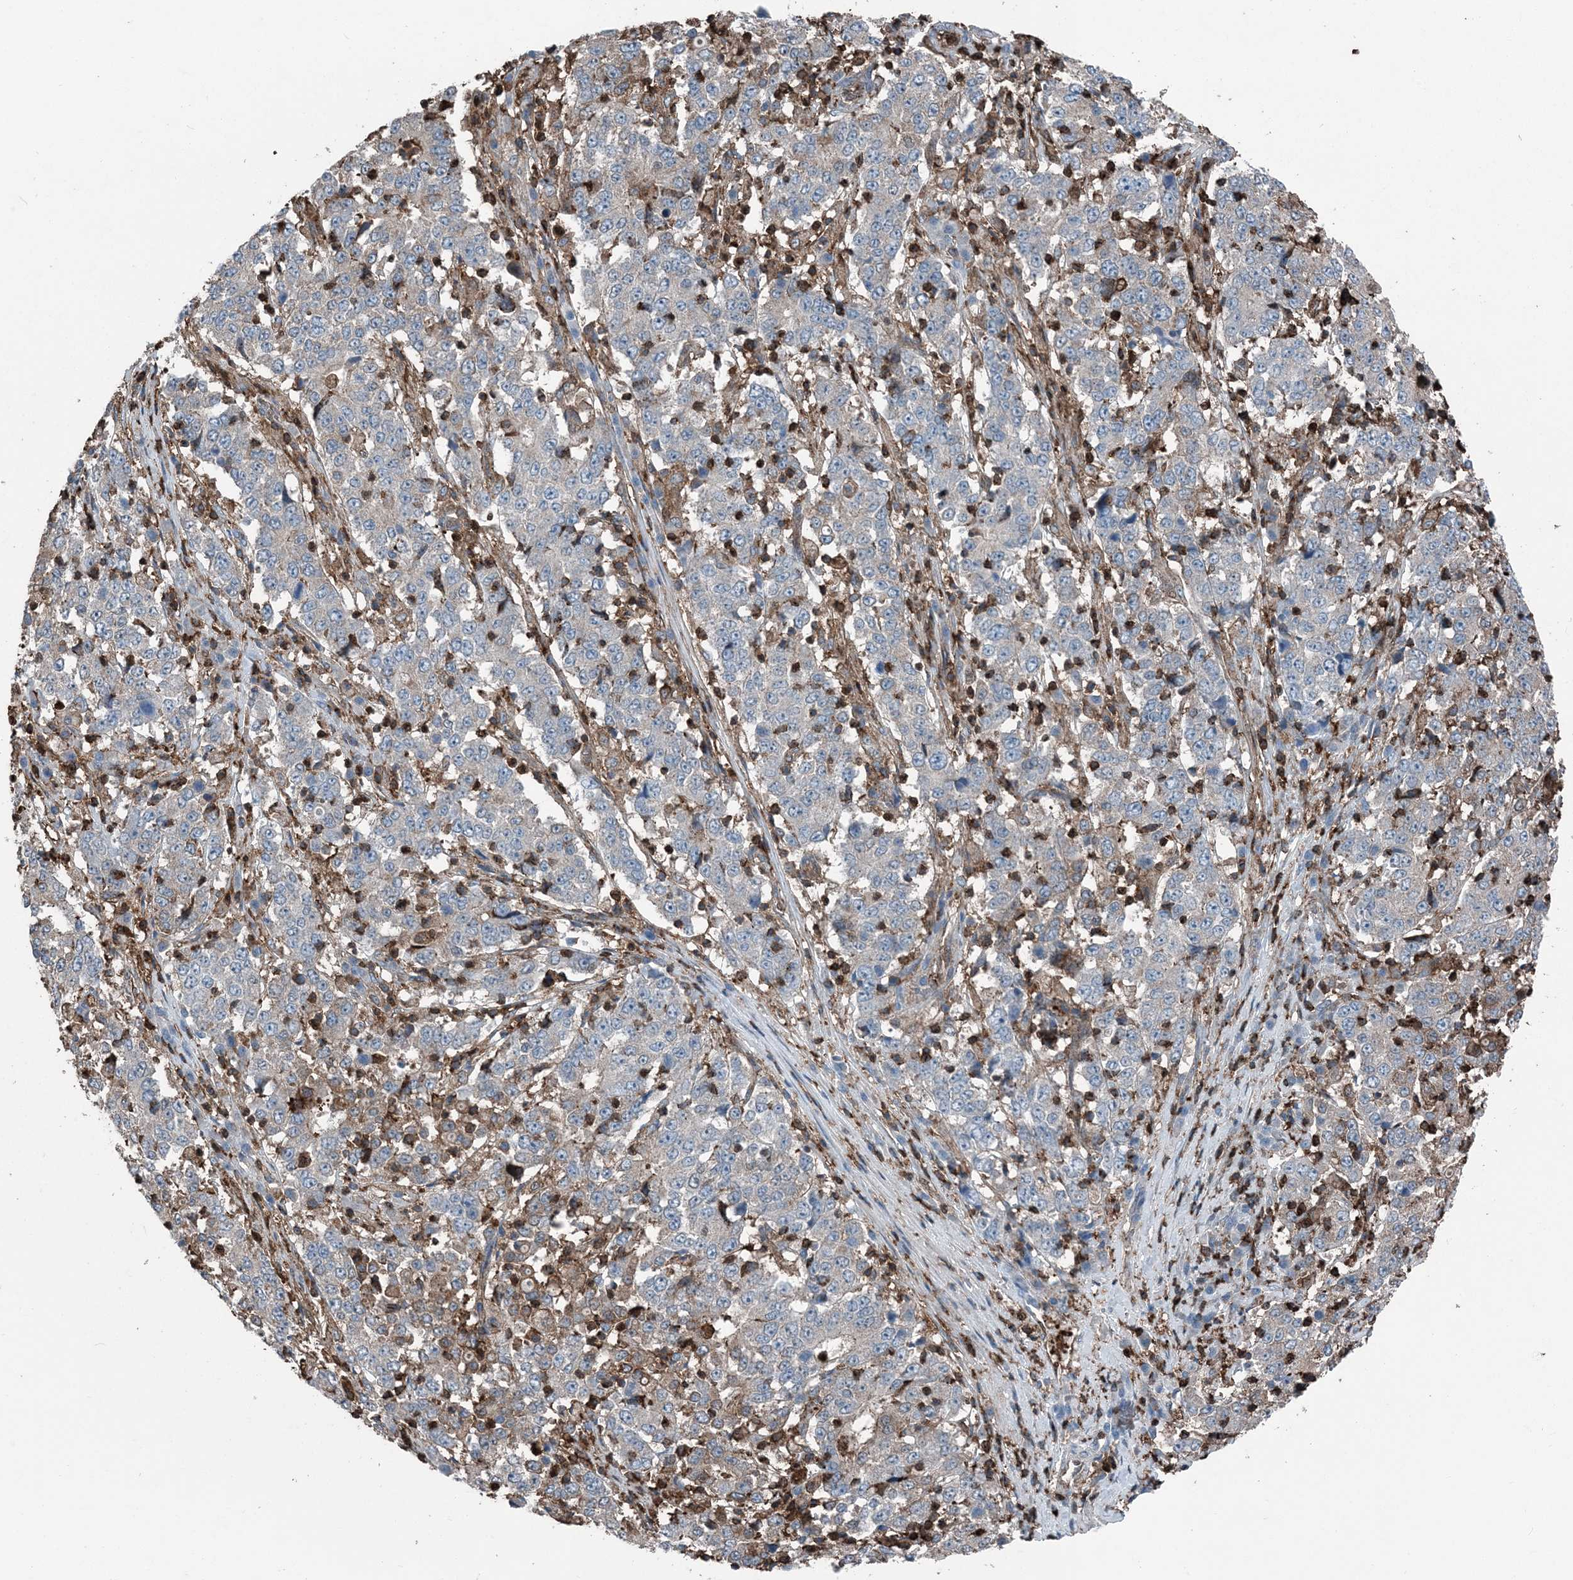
{"staining": {"intensity": "negative", "quantity": "none", "location": "none"}, "tissue": "stomach cancer", "cell_type": "Tumor cells", "image_type": "cancer", "snomed": [{"axis": "morphology", "description": "Adenocarcinoma, NOS"}, {"axis": "topography", "description": "Stomach"}], "caption": "Immunohistochemical staining of human adenocarcinoma (stomach) demonstrates no significant expression in tumor cells.", "gene": "CFL1", "patient": {"sex": "male", "age": 59}}